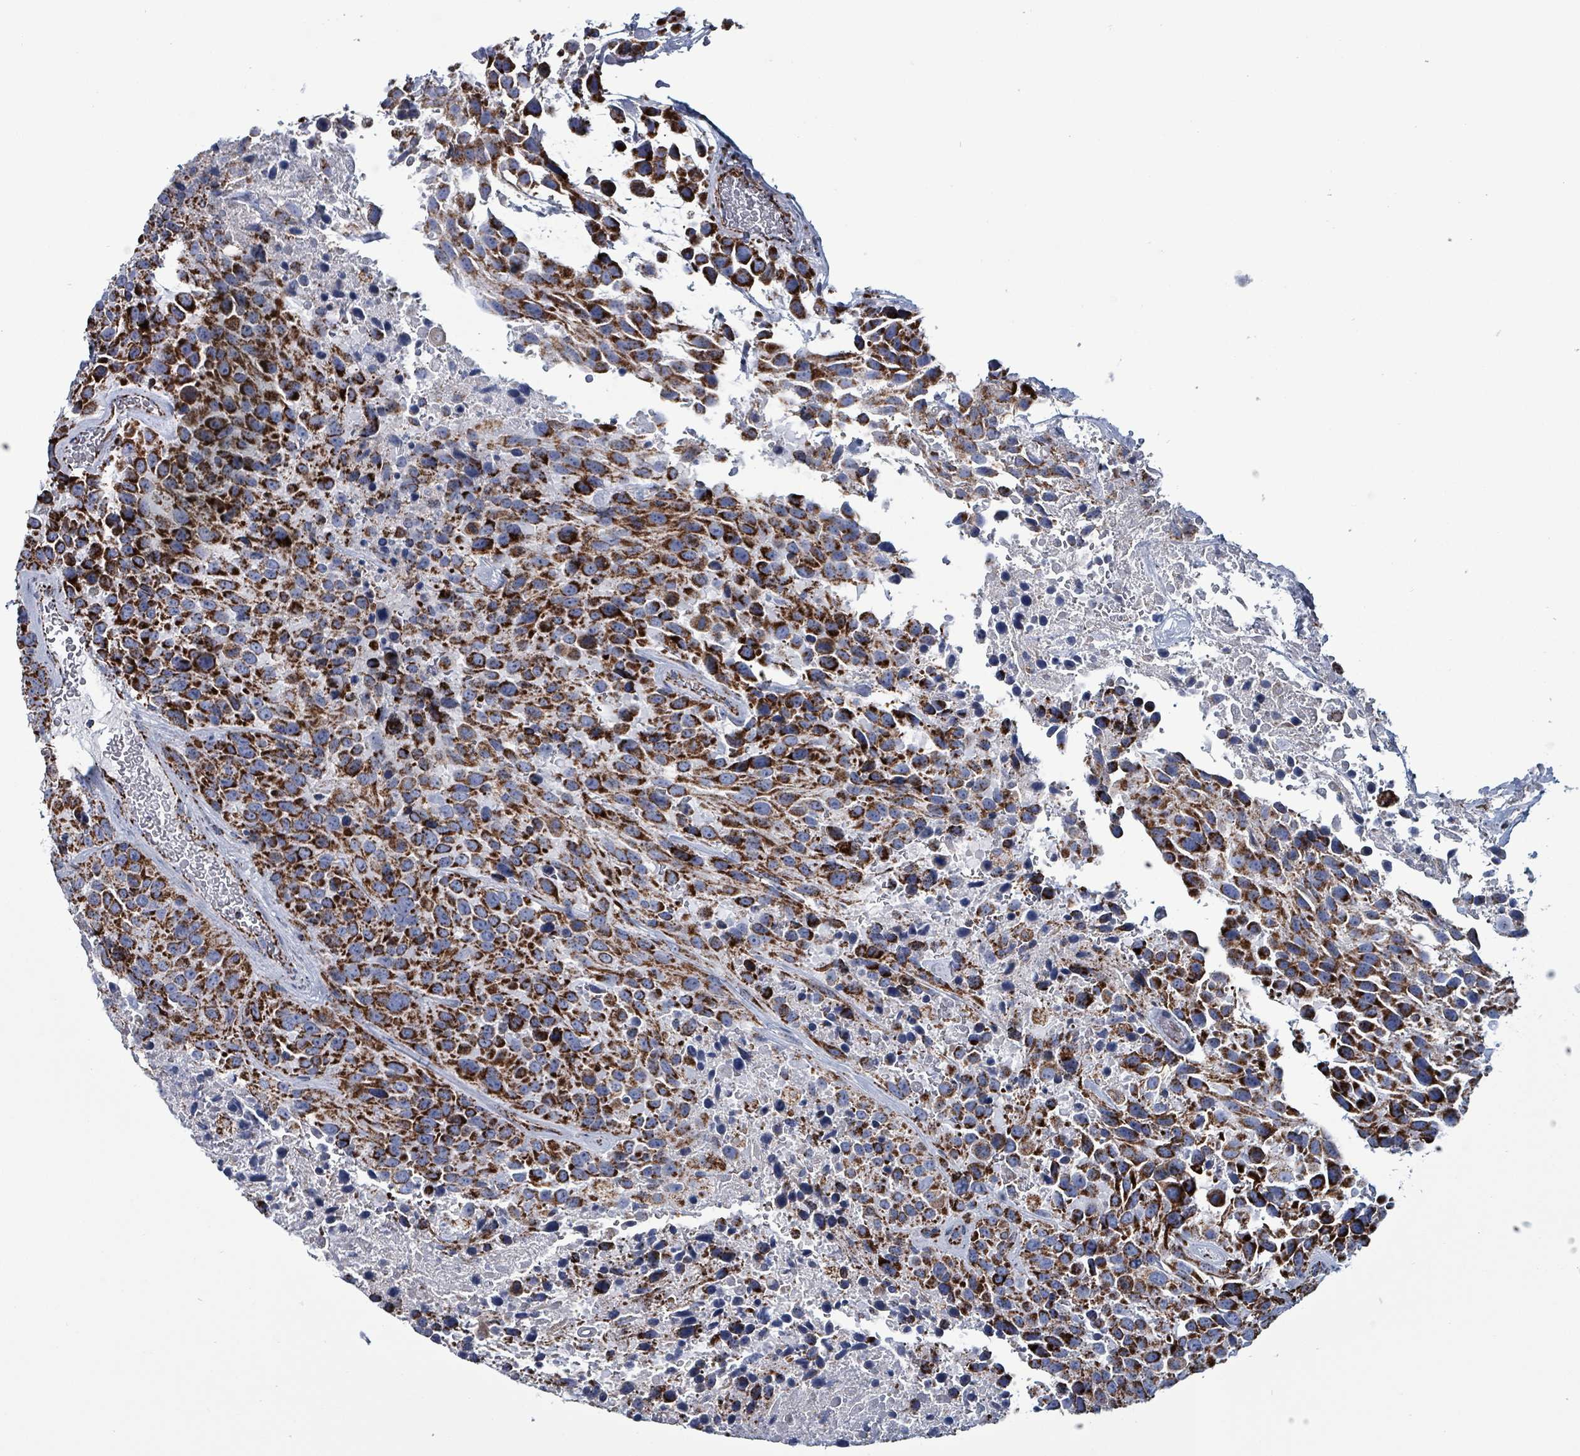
{"staining": {"intensity": "strong", "quantity": ">75%", "location": "cytoplasmic/membranous"}, "tissue": "urothelial cancer", "cell_type": "Tumor cells", "image_type": "cancer", "snomed": [{"axis": "morphology", "description": "Urothelial carcinoma, High grade"}, {"axis": "topography", "description": "Urinary bladder"}], "caption": "This photomicrograph shows urothelial carcinoma (high-grade) stained with immunohistochemistry (IHC) to label a protein in brown. The cytoplasmic/membranous of tumor cells show strong positivity for the protein. Nuclei are counter-stained blue.", "gene": "IDH3B", "patient": {"sex": "female", "age": 70}}